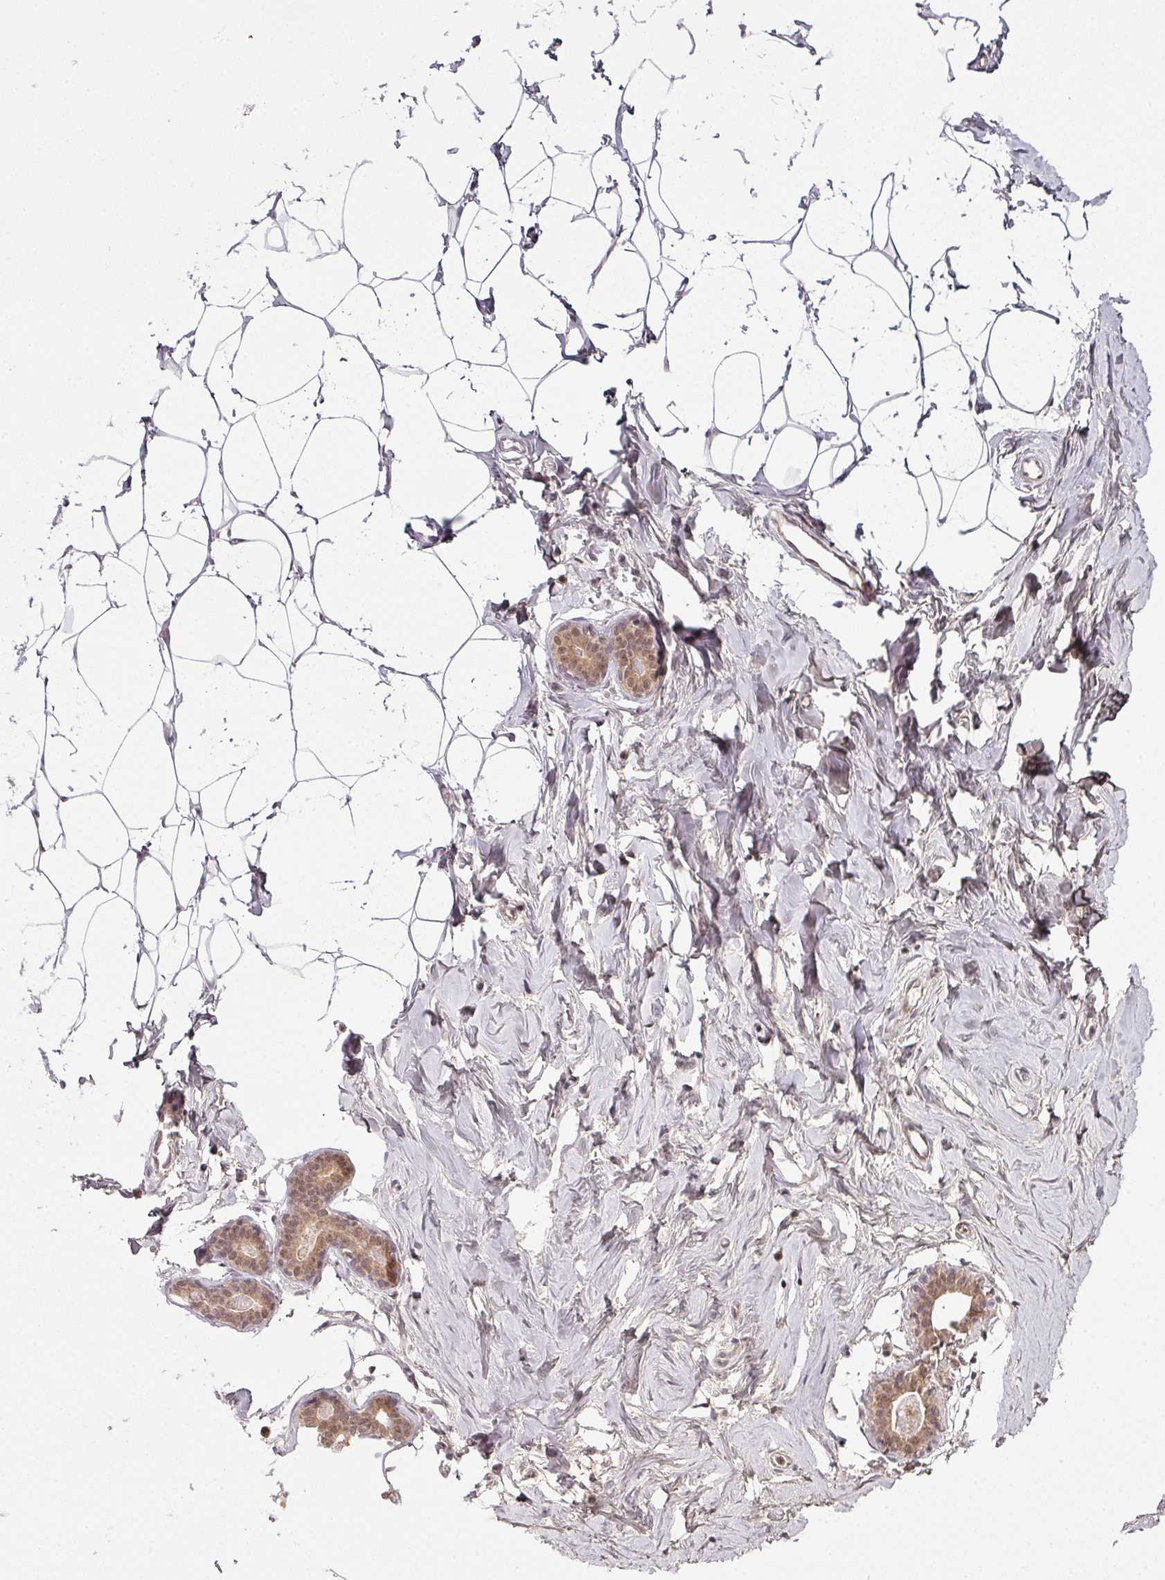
{"staining": {"intensity": "negative", "quantity": "none", "location": "none"}, "tissue": "breast", "cell_type": "Adipocytes", "image_type": "normal", "snomed": [{"axis": "morphology", "description": "Normal tissue, NOS"}, {"axis": "topography", "description": "Breast"}], "caption": "High power microscopy micrograph of an immunohistochemistry (IHC) photomicrograph of normal breast, revealing no significant positivity in adipocytes. (Immunohistochemistry, brightfield microscopy, high magnification).", "gene": "DERPC", "patient": {"sex": "female", "age": 23}}